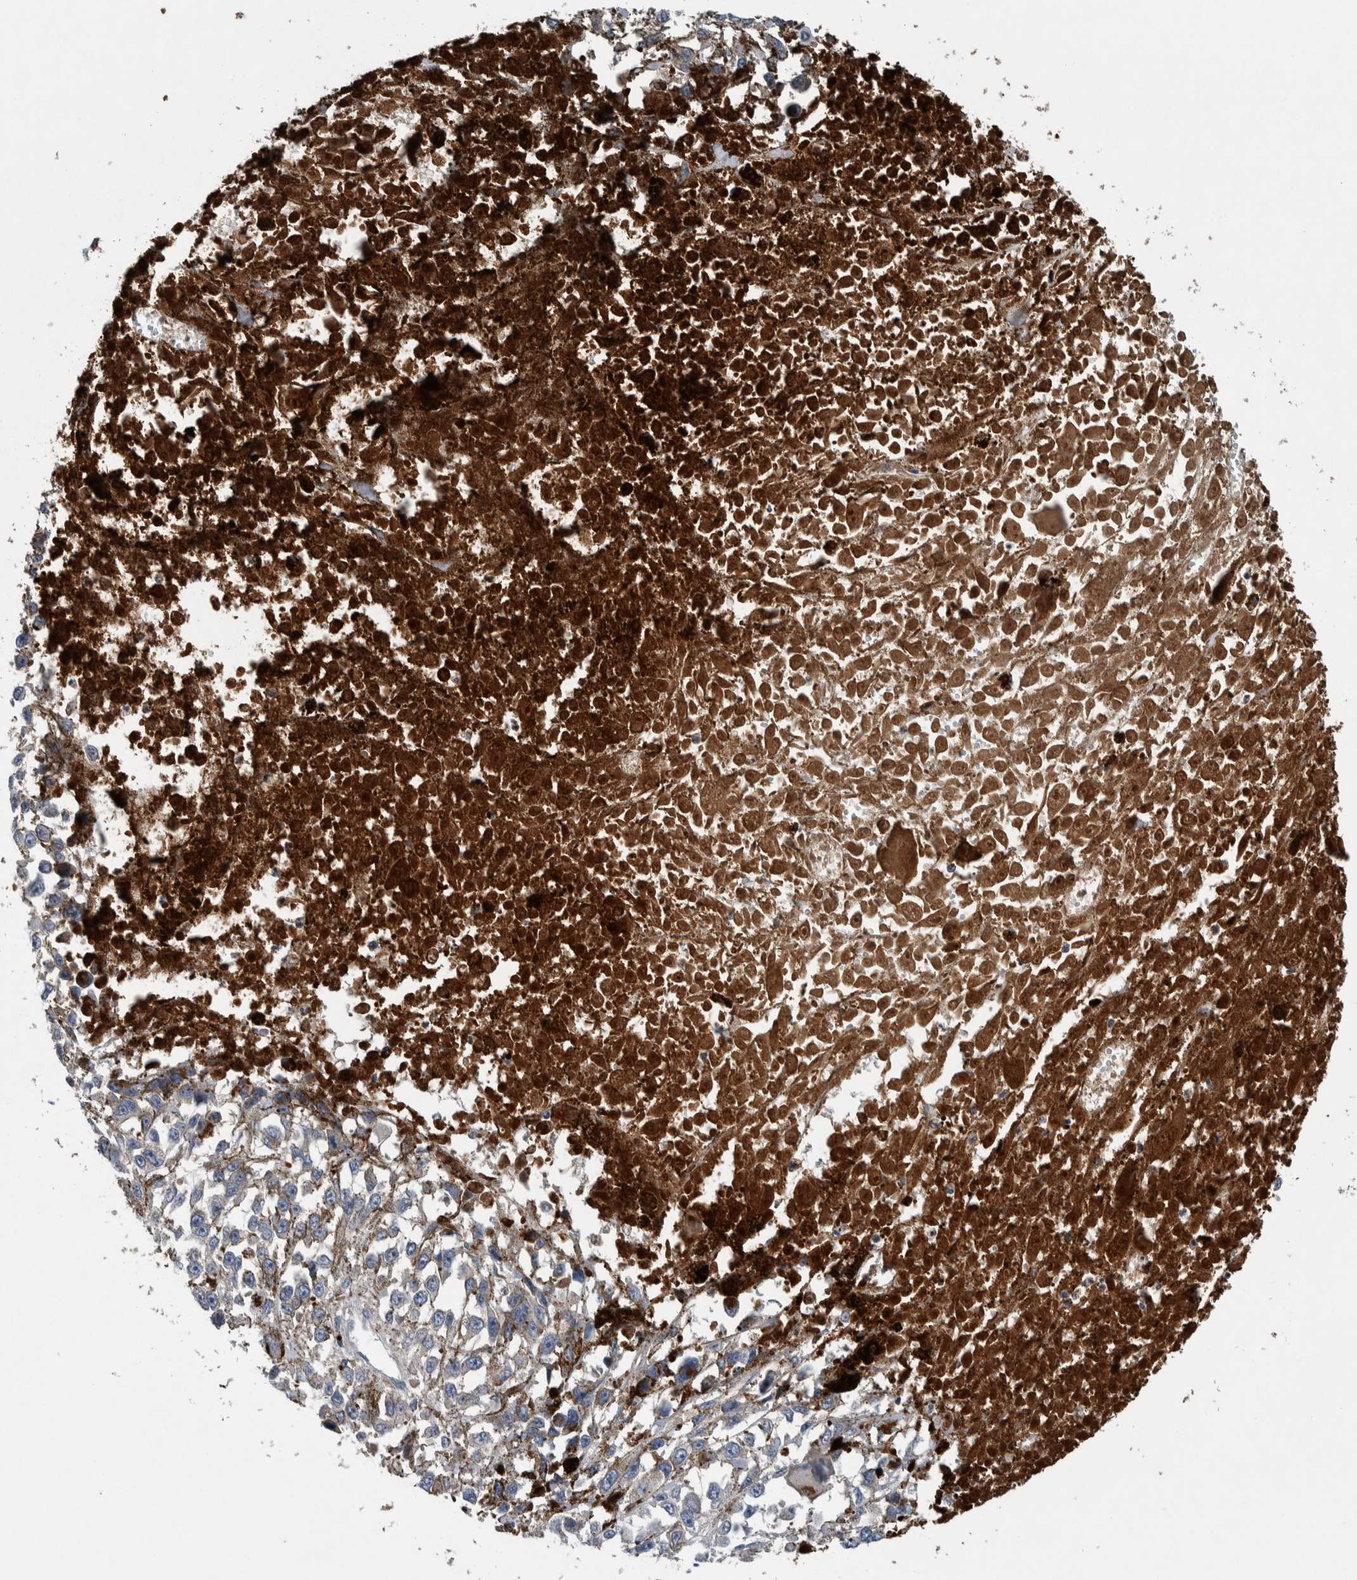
{"staining": {"intensity": "negative", "quantity": "none", "location": "none"}, "tissue": "melanoma", "cell_type": "Tumor cells", "image_type": "cancer", "snomed": [{"axis": "morphology", "description": "Malignant melanoma, Metastatic site"}, {"axis": "topography", "description": "Lymph node"}], "caption": "Immunohistochemical staining of melanoma shows no significant staining in tumor cells.", "gene": "SERPINC1", "patient": {"sex": "male", "age": 59}}